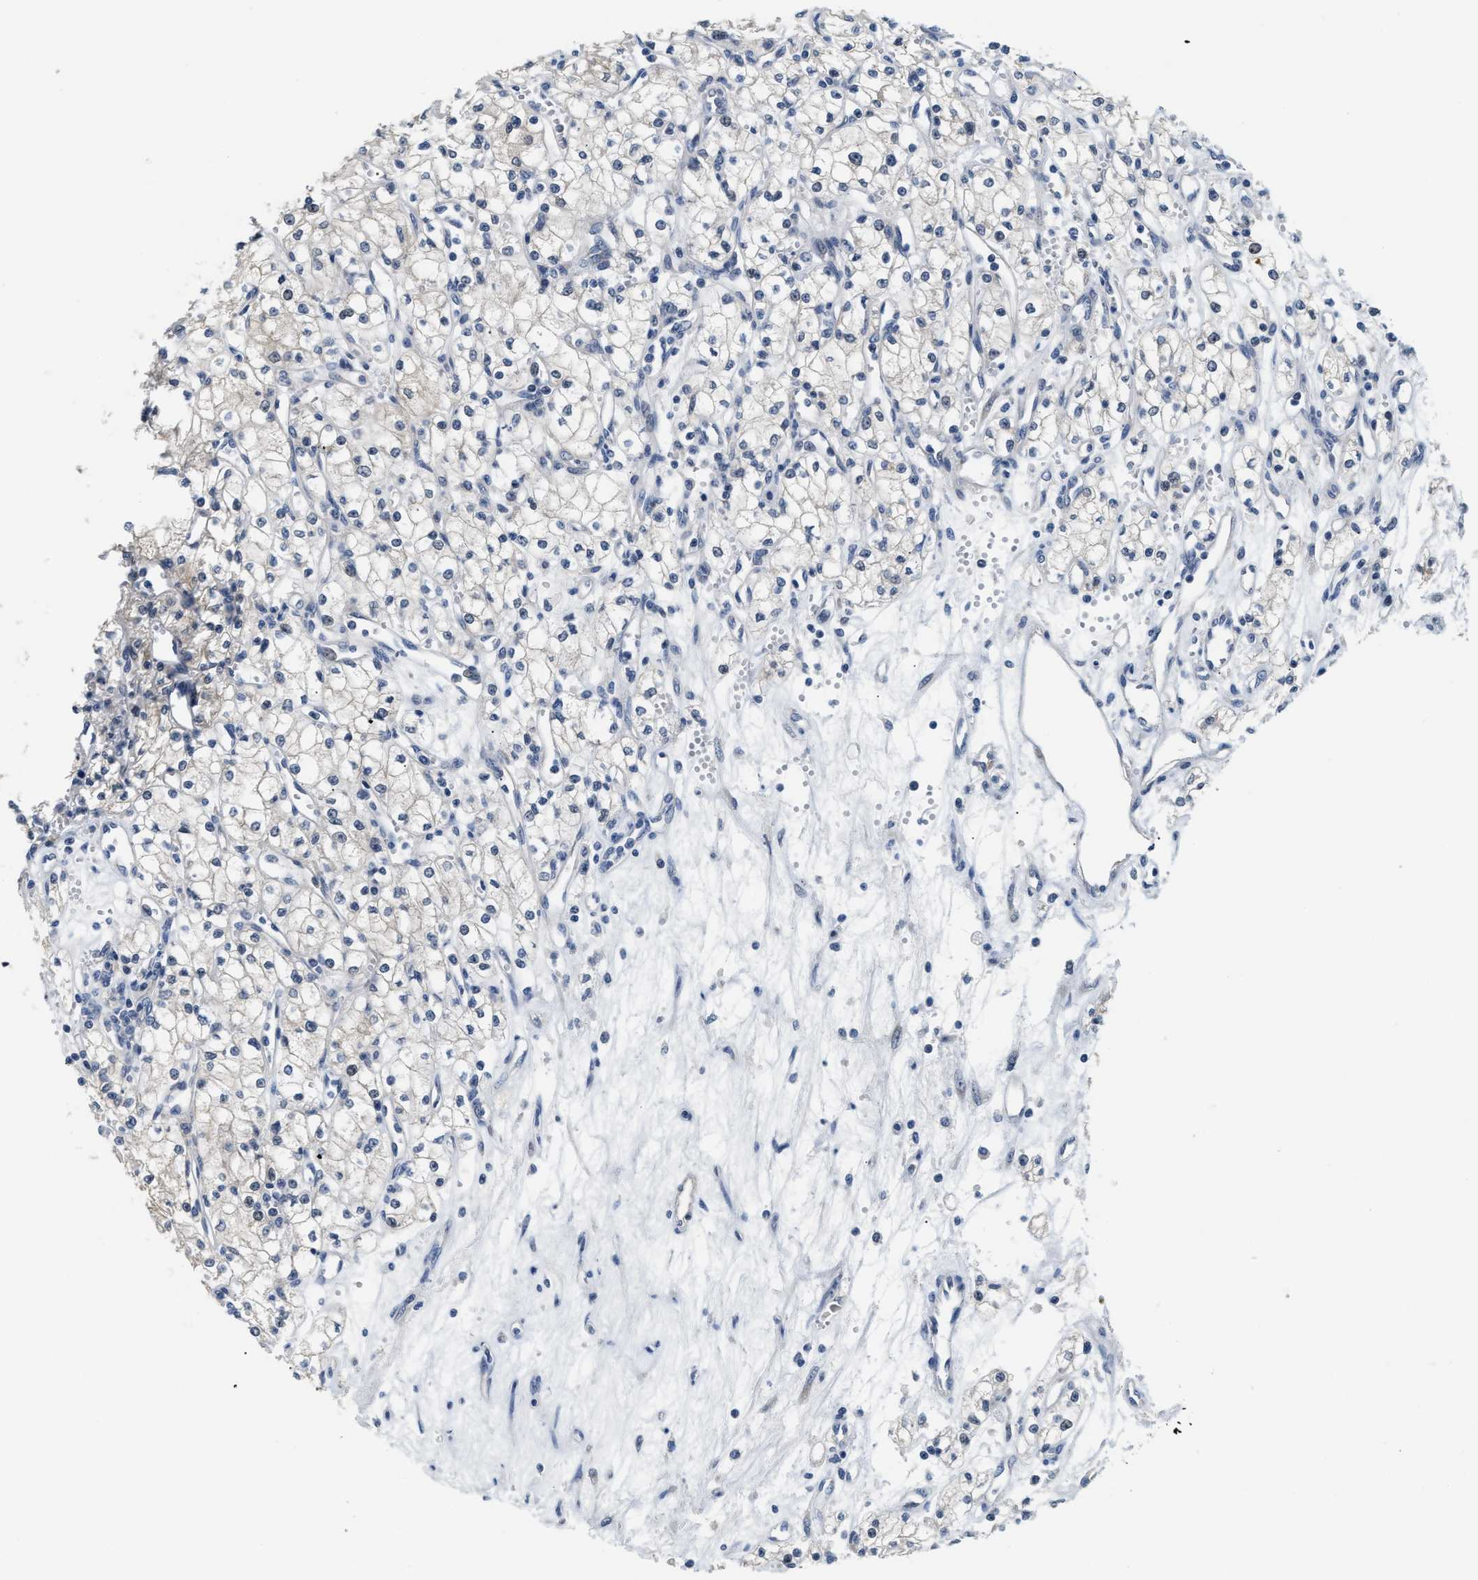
{"staining": {"intensity": "negative", "quantity": "none", "location": "none"}, "tissue": "renal cancer", "cell_type": "Tumor cells", "image_type": "cancer", "snomed": [{"axis": "morphology", "description": "Adenocarcinoma, NOS"}, {"axis": "topography", "description": "Kidney"}], "caption": "Tumor cells are negative for protein expression in human renal adenocarcinoma.", "gene": "CLGN", "patient": {"sex": "male", "age": 59}}